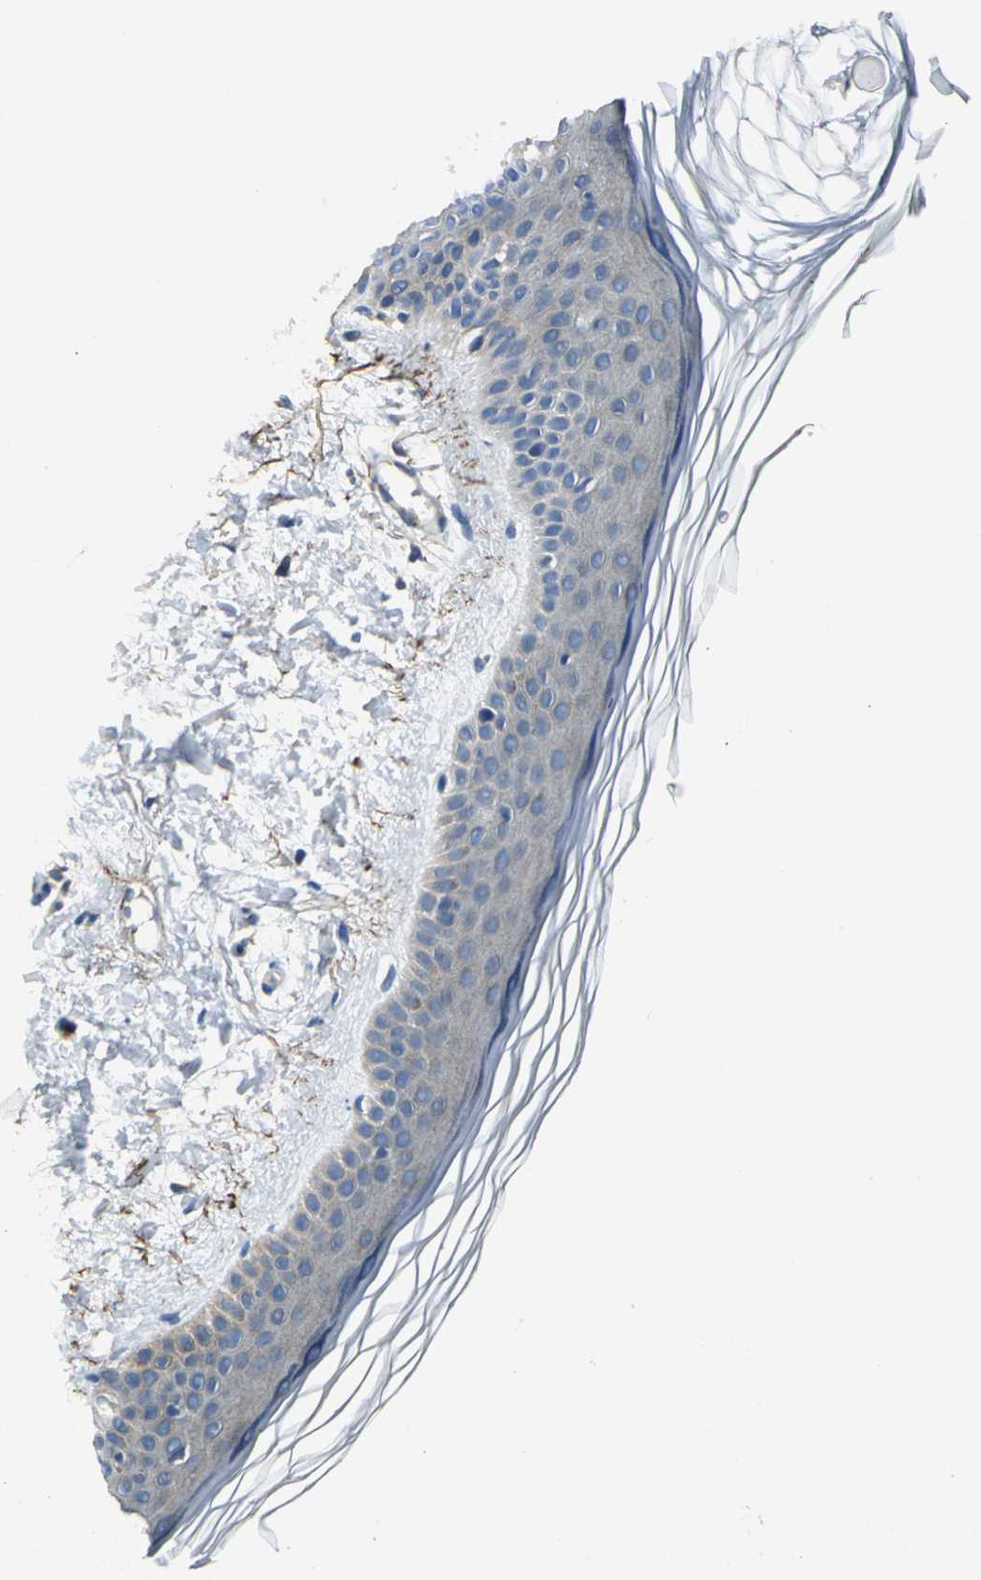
{"staining": {"intensity": "negative", "quantity": "none", "location": "none"}, "tissue": "skin", "cell_type": "Fibroblasts", "image_type": "normal", "snomed": [{"axis": "morphology", "description": "Normal tissue, NOS"}, {"axis": "topography", "description": "Skin"}], "caption": "The photomicrograph displays no significant staining in fibroblasts of skin.", "gene": "SLC16A7", "patient": {"sex": "female", "age": 19}}